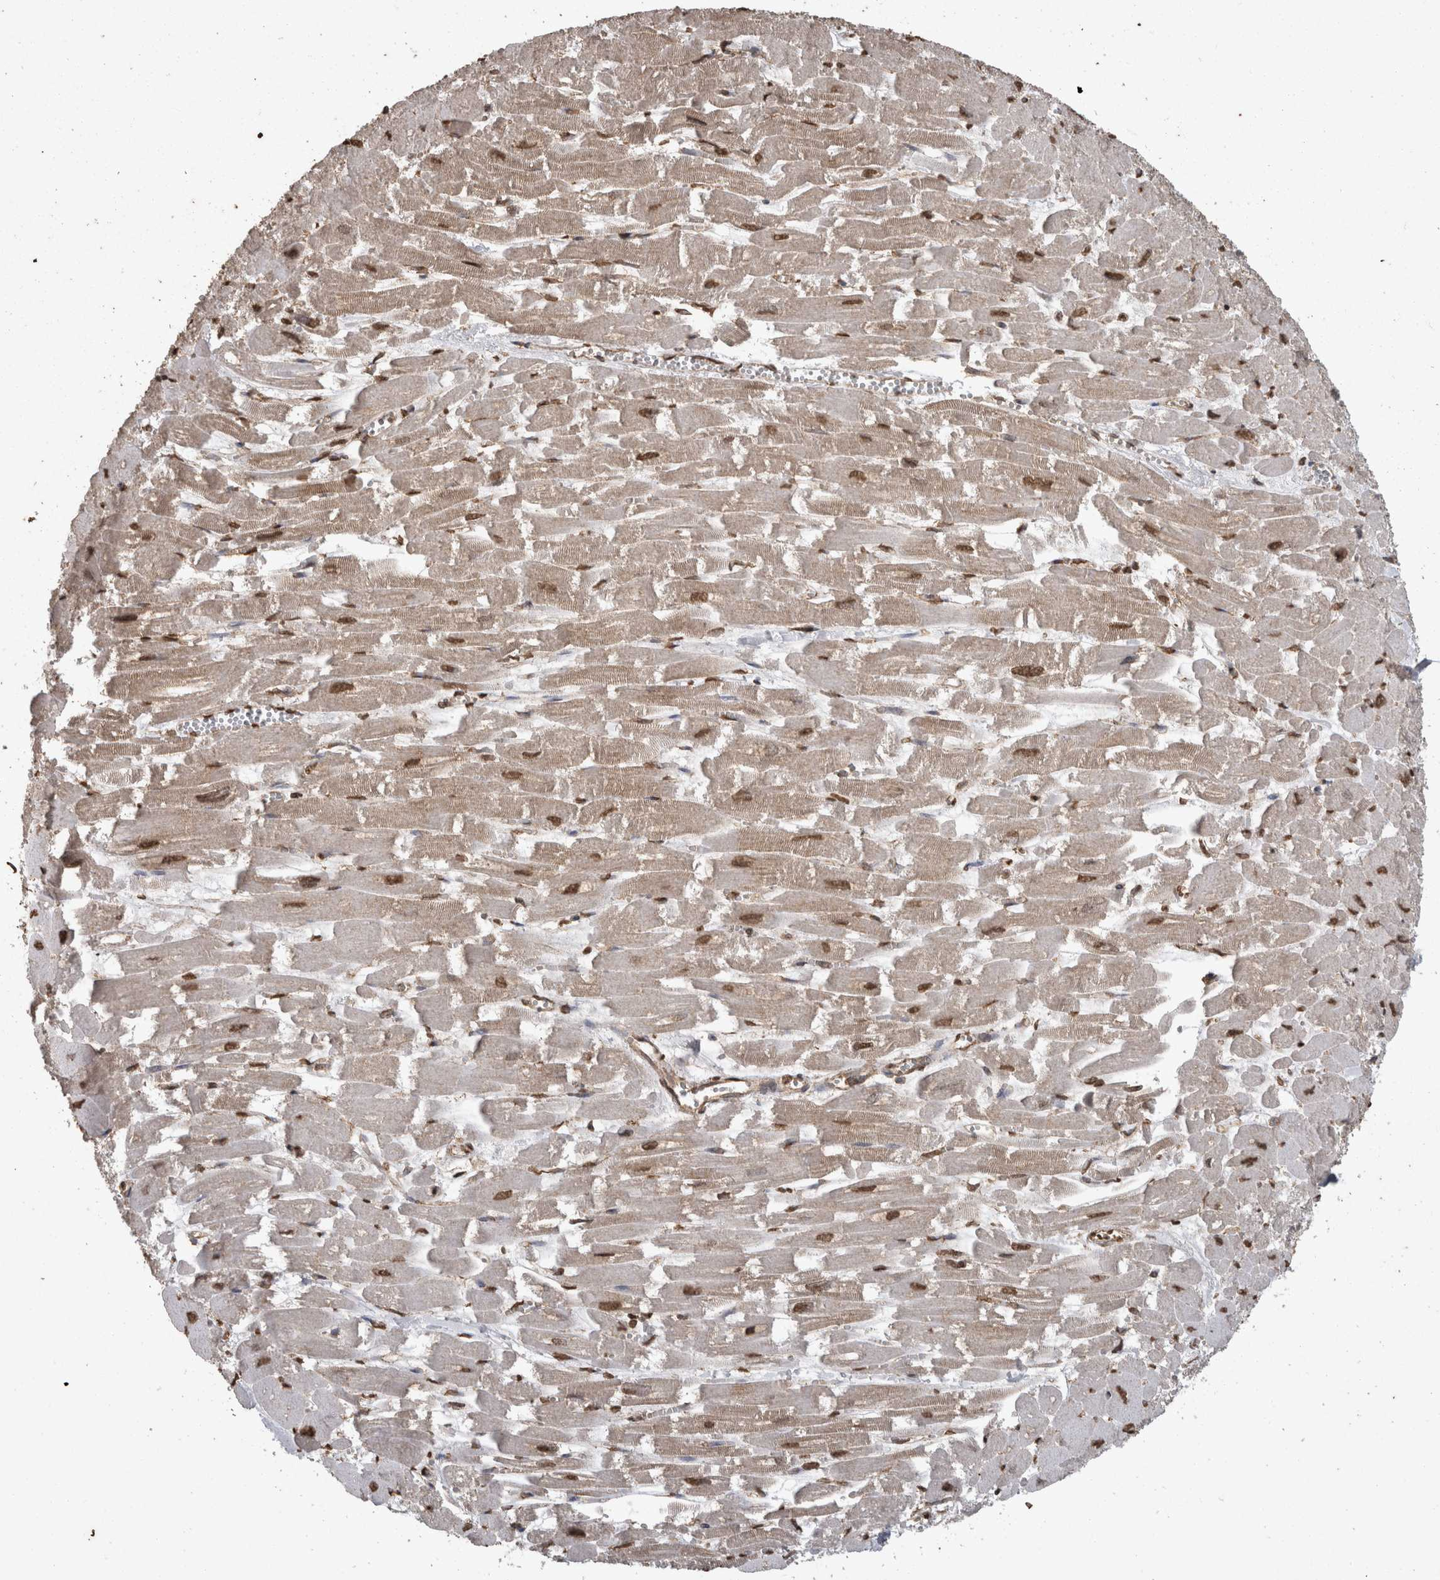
{"staining": {"intensity": "moderate", "quantity": ">75%", "location": "cytoplasmic/membranous,nuclear"}, "tissue": "heart muscle", "cell_type": "Cardiomyocytes", "image_type": "normal", "snomed": [{"axis": "morphology", "description": "Normal tissue, NOS"}, {"axis": "topography", "description": "Heart"}], "caption": "Brown immunohistochemical staining in unremarkable heart muscle reveals moderate cytoplasmic/membranous,nuclear staining in about >75% of cardiomyocytes.", "gene": "SMAD7", "patient": {"sex": "male", "age": 54}}